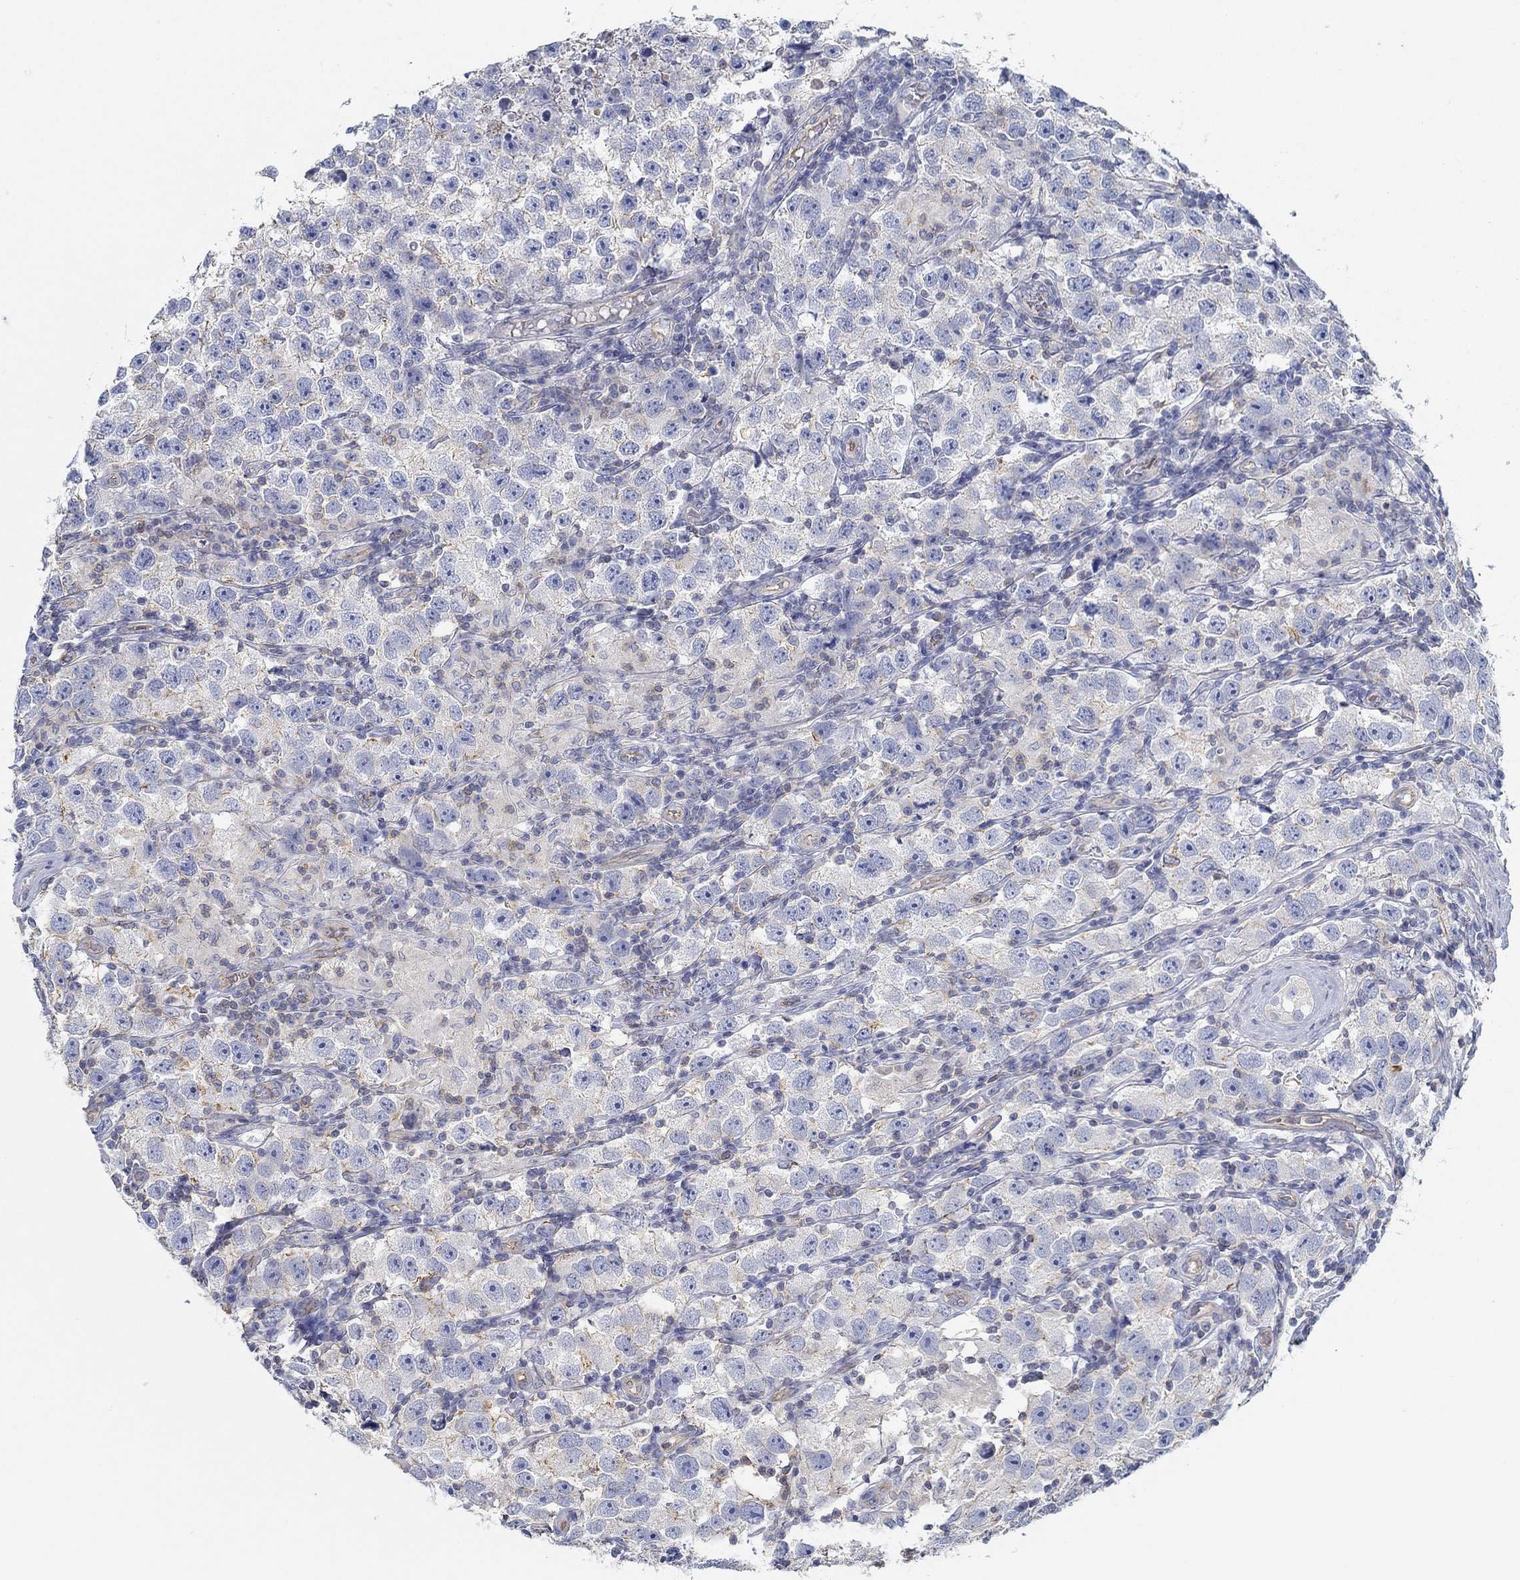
{"staining": {"intensity": "weak", "quantity": "<25%", "location": "cytoplasmic/membranous"}, "tissue": "testis cancer", "cell_type": "Tumor cells", "image_type": "cancer", "snomed": [{"axis": "morphology", "description": "Seminoma, NOS"}, {"axis": "topography", "description": "Testis"}], "caption": "The histopathology image exhibits no staining of tumor cells in testis cancer. (DAB (3,3'-diaminobenzidine) immunohistochemistry (IHC), high magnification).", "gene": "BBOF1", "patient": {"sex": "male", "age": 26}}